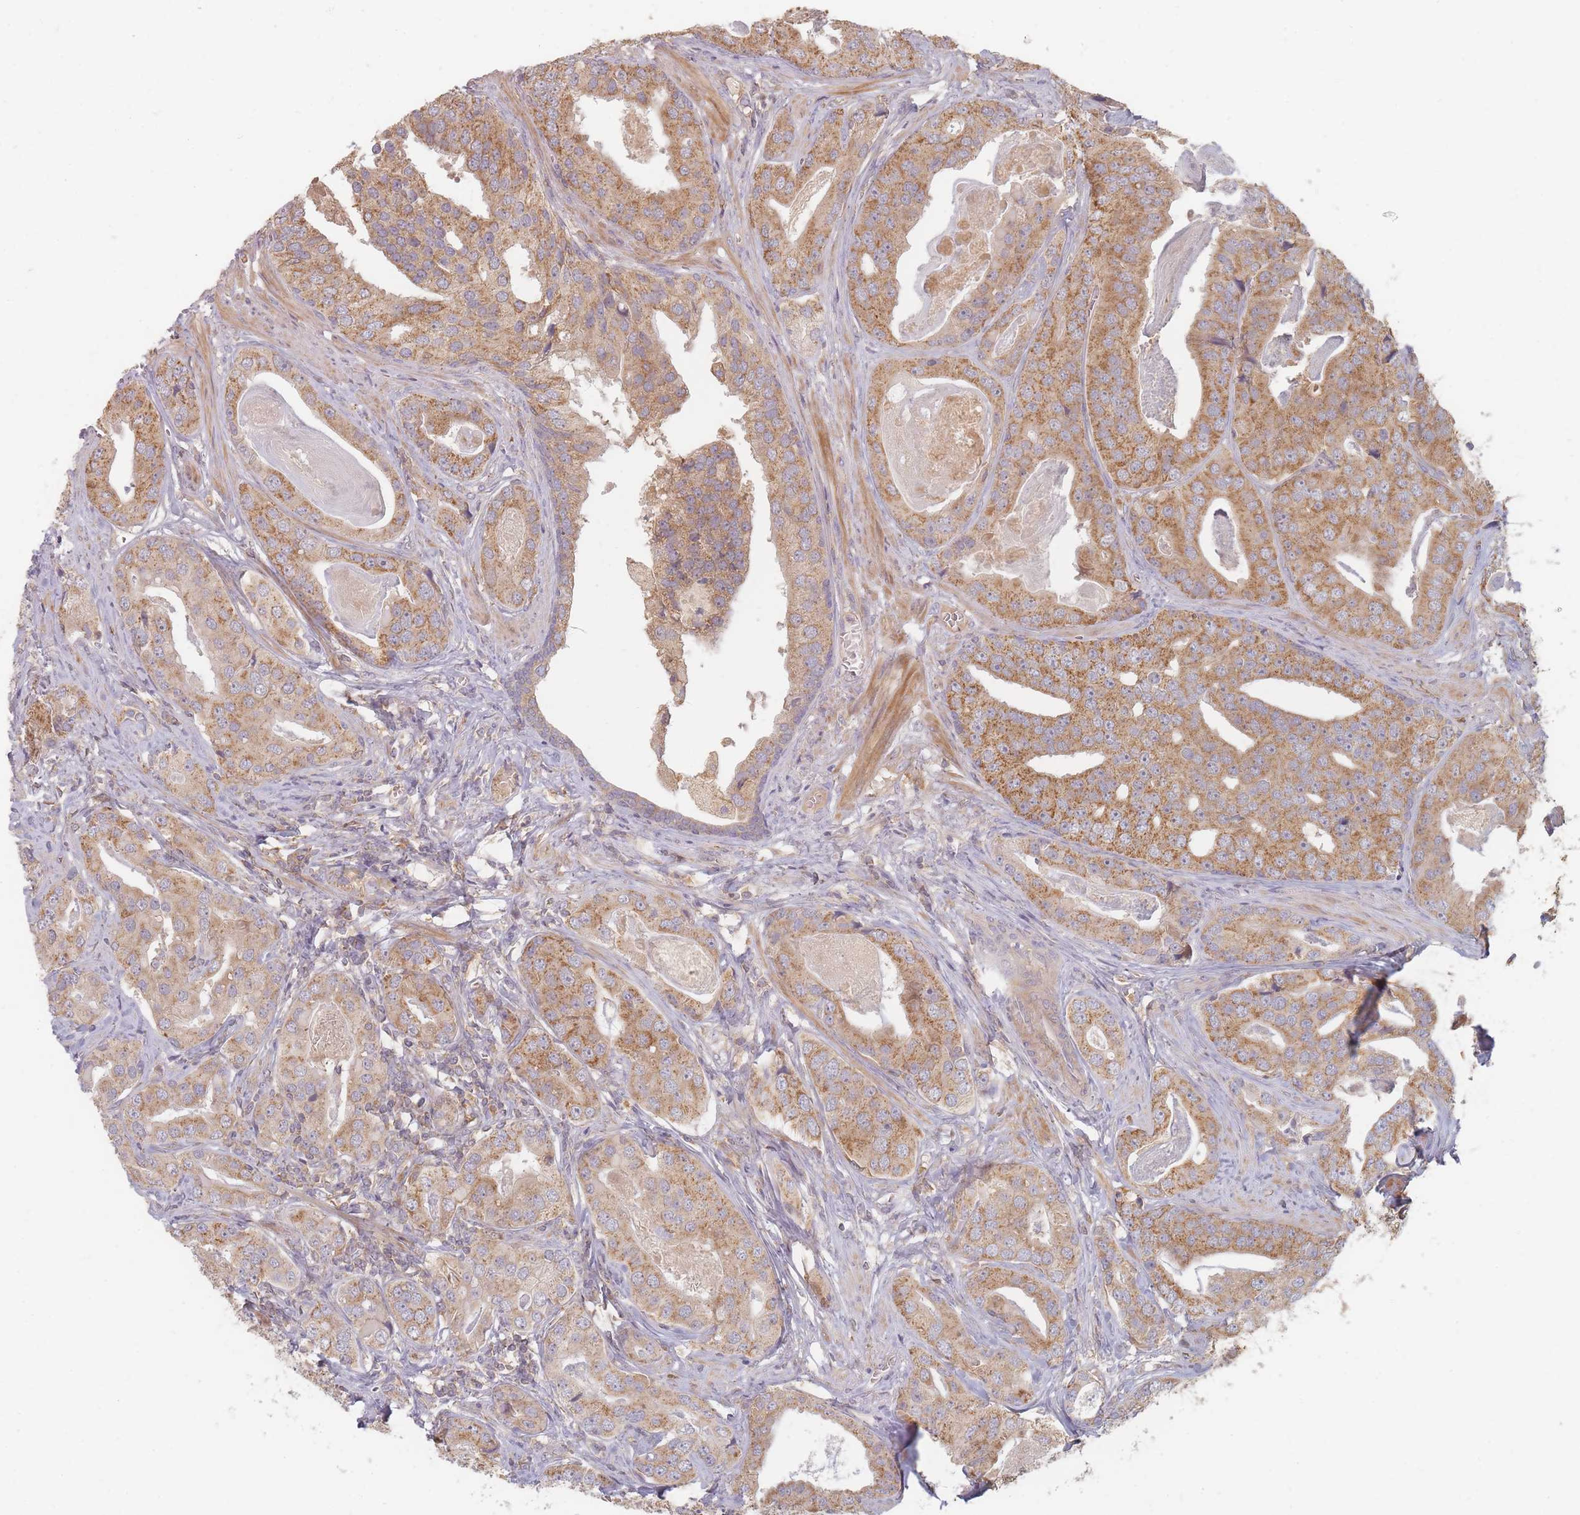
{"staining": {"intensity": "moderate", "quantity": ">75%", "location": "cytoplasmic/membranous"}, "tissue": "prostate cancer", "cell_type": "Tumor cells", "image_type": "cancer", "snomed": [{"axis": "morphology", "description": "Adenocarcinoma, High grade"}, {"axis": "topography", "description": "Prostate"}], "caption": "DAB immunohistochemical staining of prostate cancer shows moderate cytoplasmic/membranous protein expression in about >75% of tumor cells. Nuclei are stained in blue.", "gene": "SLC35F3", "patient": {"sex": "male", "age": 71}}